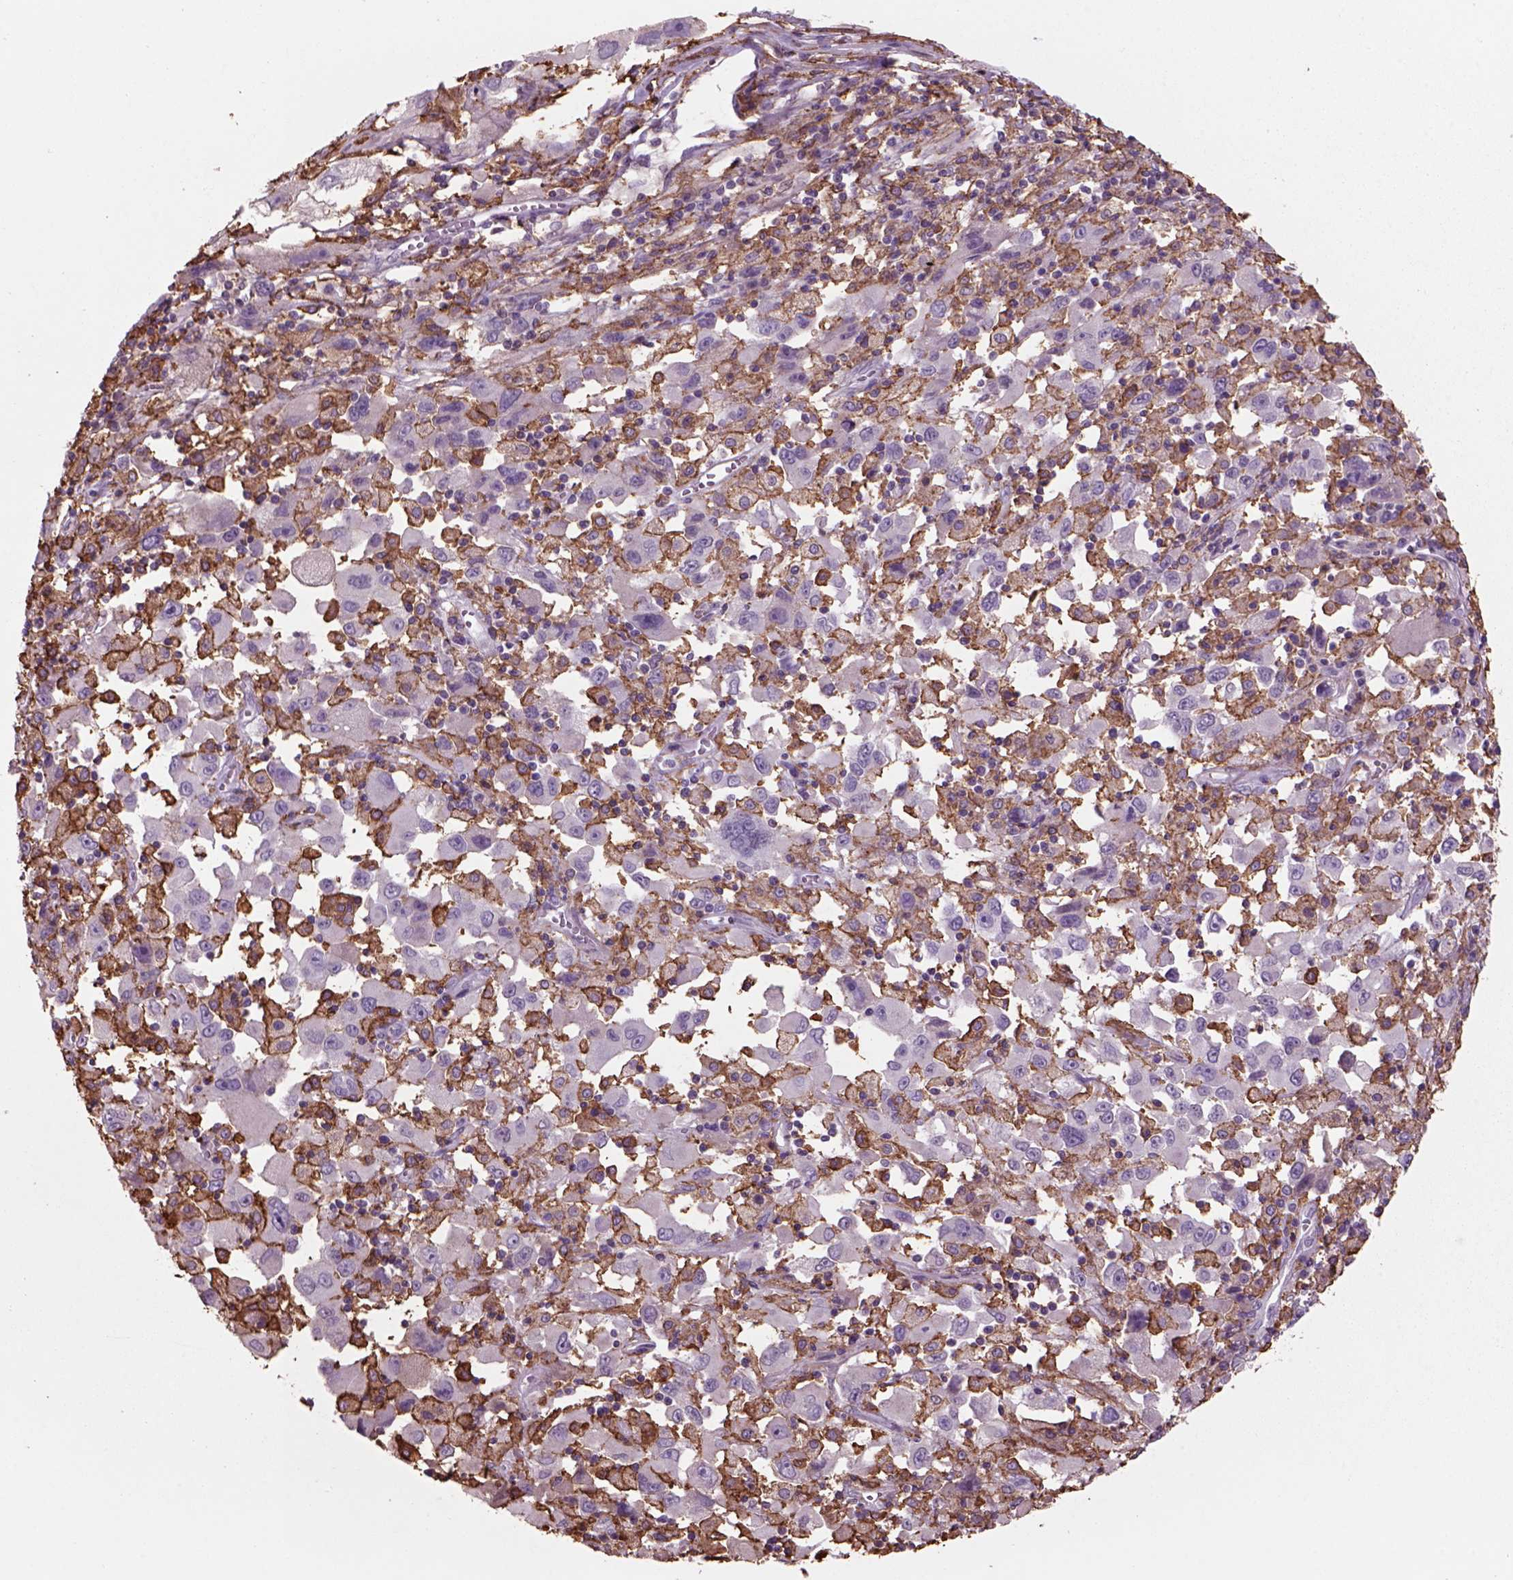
{"staining": {"intensity": "negative", "quantity": "none", "location": "none"}, "tissue": "melanoma", "cell_type": "Tumor cells", "image_type": "cancer", "snomed": [{"axis": "morphology", "description": "Malignant melanoma, Metastatic site"}, {"axis": "topography", "description": "Soft tissue"}], "caption": "This micrograph is of melanoma stained with IHC to label a protein in brown with the nuclei are counter-stained blue. There is no expression in tumor cells. The staining was performed using DAB (3,3'-diaminobenzidine) to visualize the protein expression in brown, while the nuclei were stained in blue with hematoxylin (Magnification: 20x).", "gene": "CD14", "patient": {"sex": "male", "age": 50}}